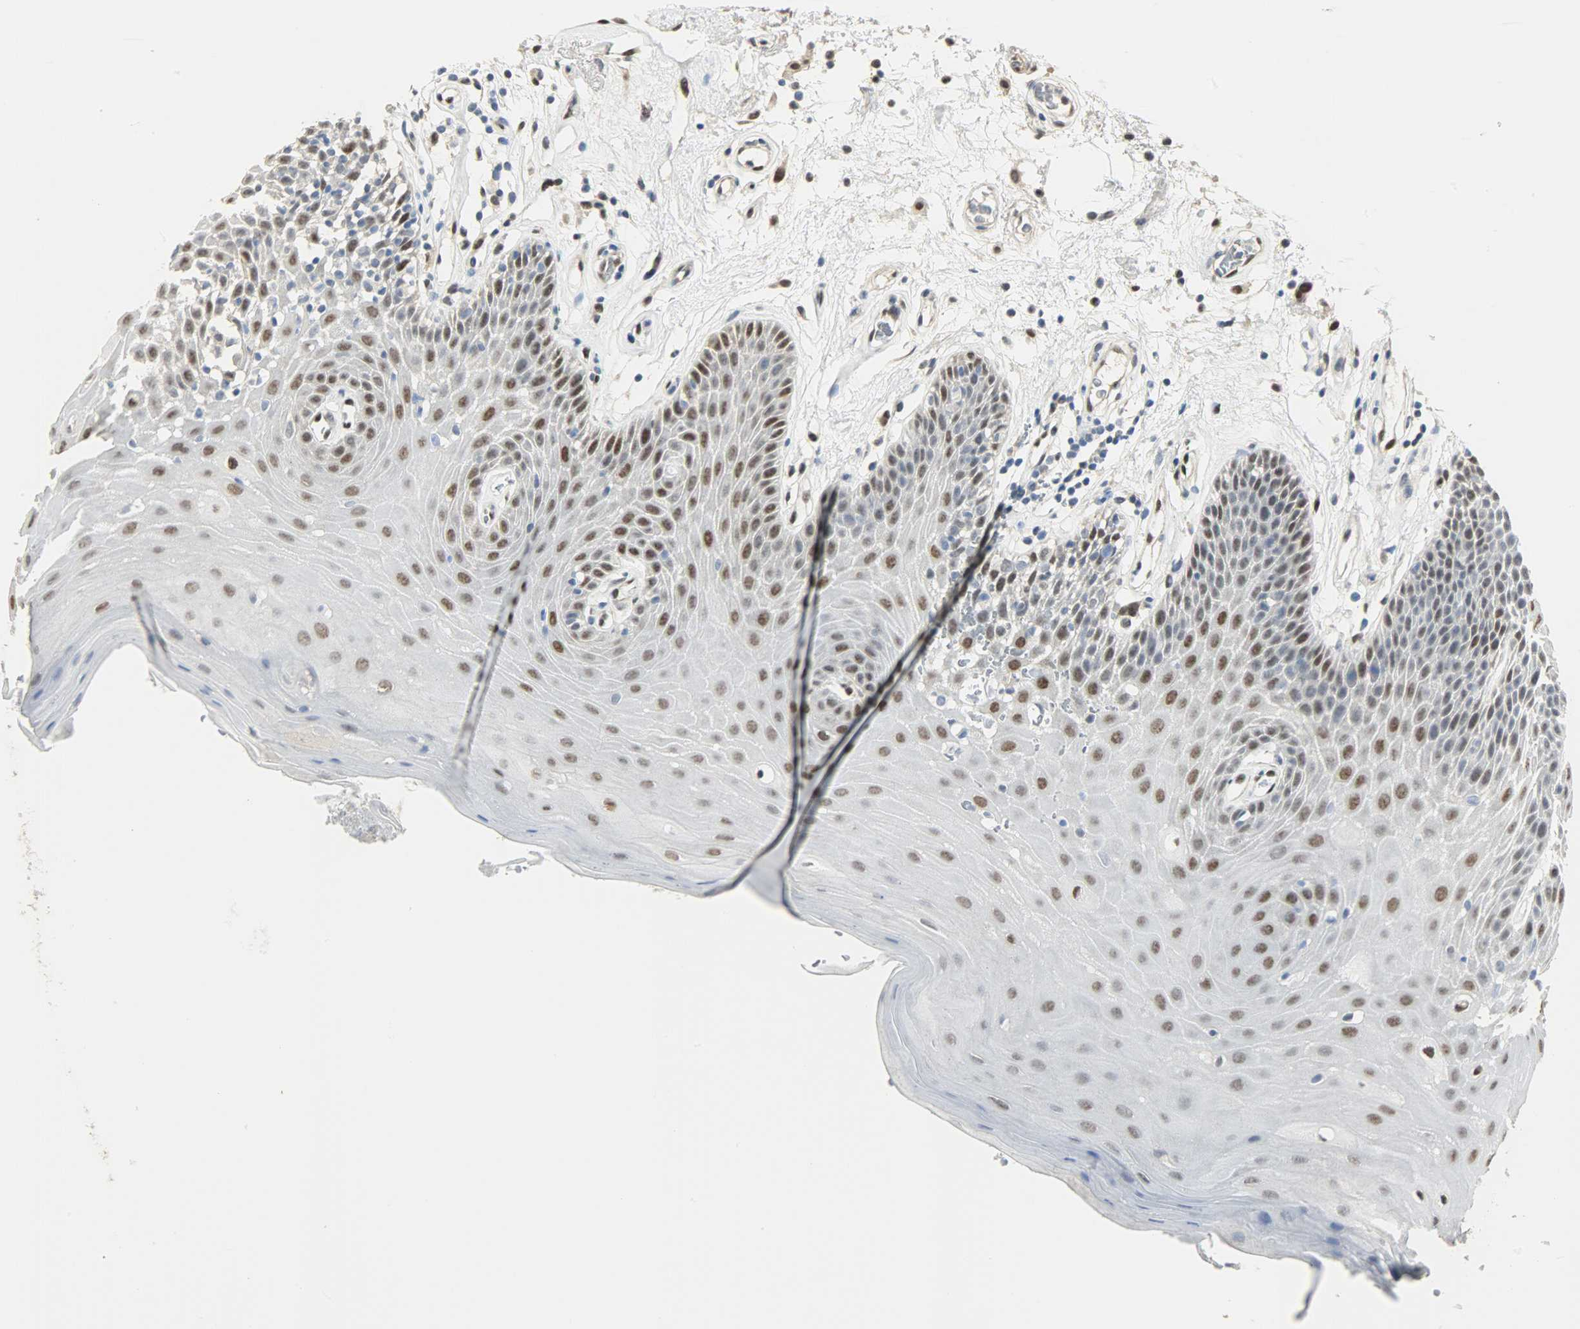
{"staining": {"intensity": "moderate", "quantity": "25%-75%", "location": "nuclear"}, "tissue": "oral mucosa", "cell_type": "Squamous epithelial cells", "image_type": "normal", "snomed": [{"axis": "morphology", "description": "Normal tissue, NOS"}, {"axis": "morphology", "description": "Squamous cell carcinoma, NOS"}, {"axis": "topography", "description": "Skeletal muscle"}, {"axis": "topography", "description": "Oral tissue"}, {"axis": "topography", "description": "Head-Neck"}], "caption": "A brown stain shows moderate nuclear staining of a protein in squamous epithelial cells of normal oral mucosa. The staining was performed using DAB (3,3'-diaminobenzidine) to visualize the protein expression in brown, while the nuclei were stained in blue with hematoxylin (Magnification: 20x).", "gene": "NPEPL1", "patient": {"sex": "male", "age": 71}}